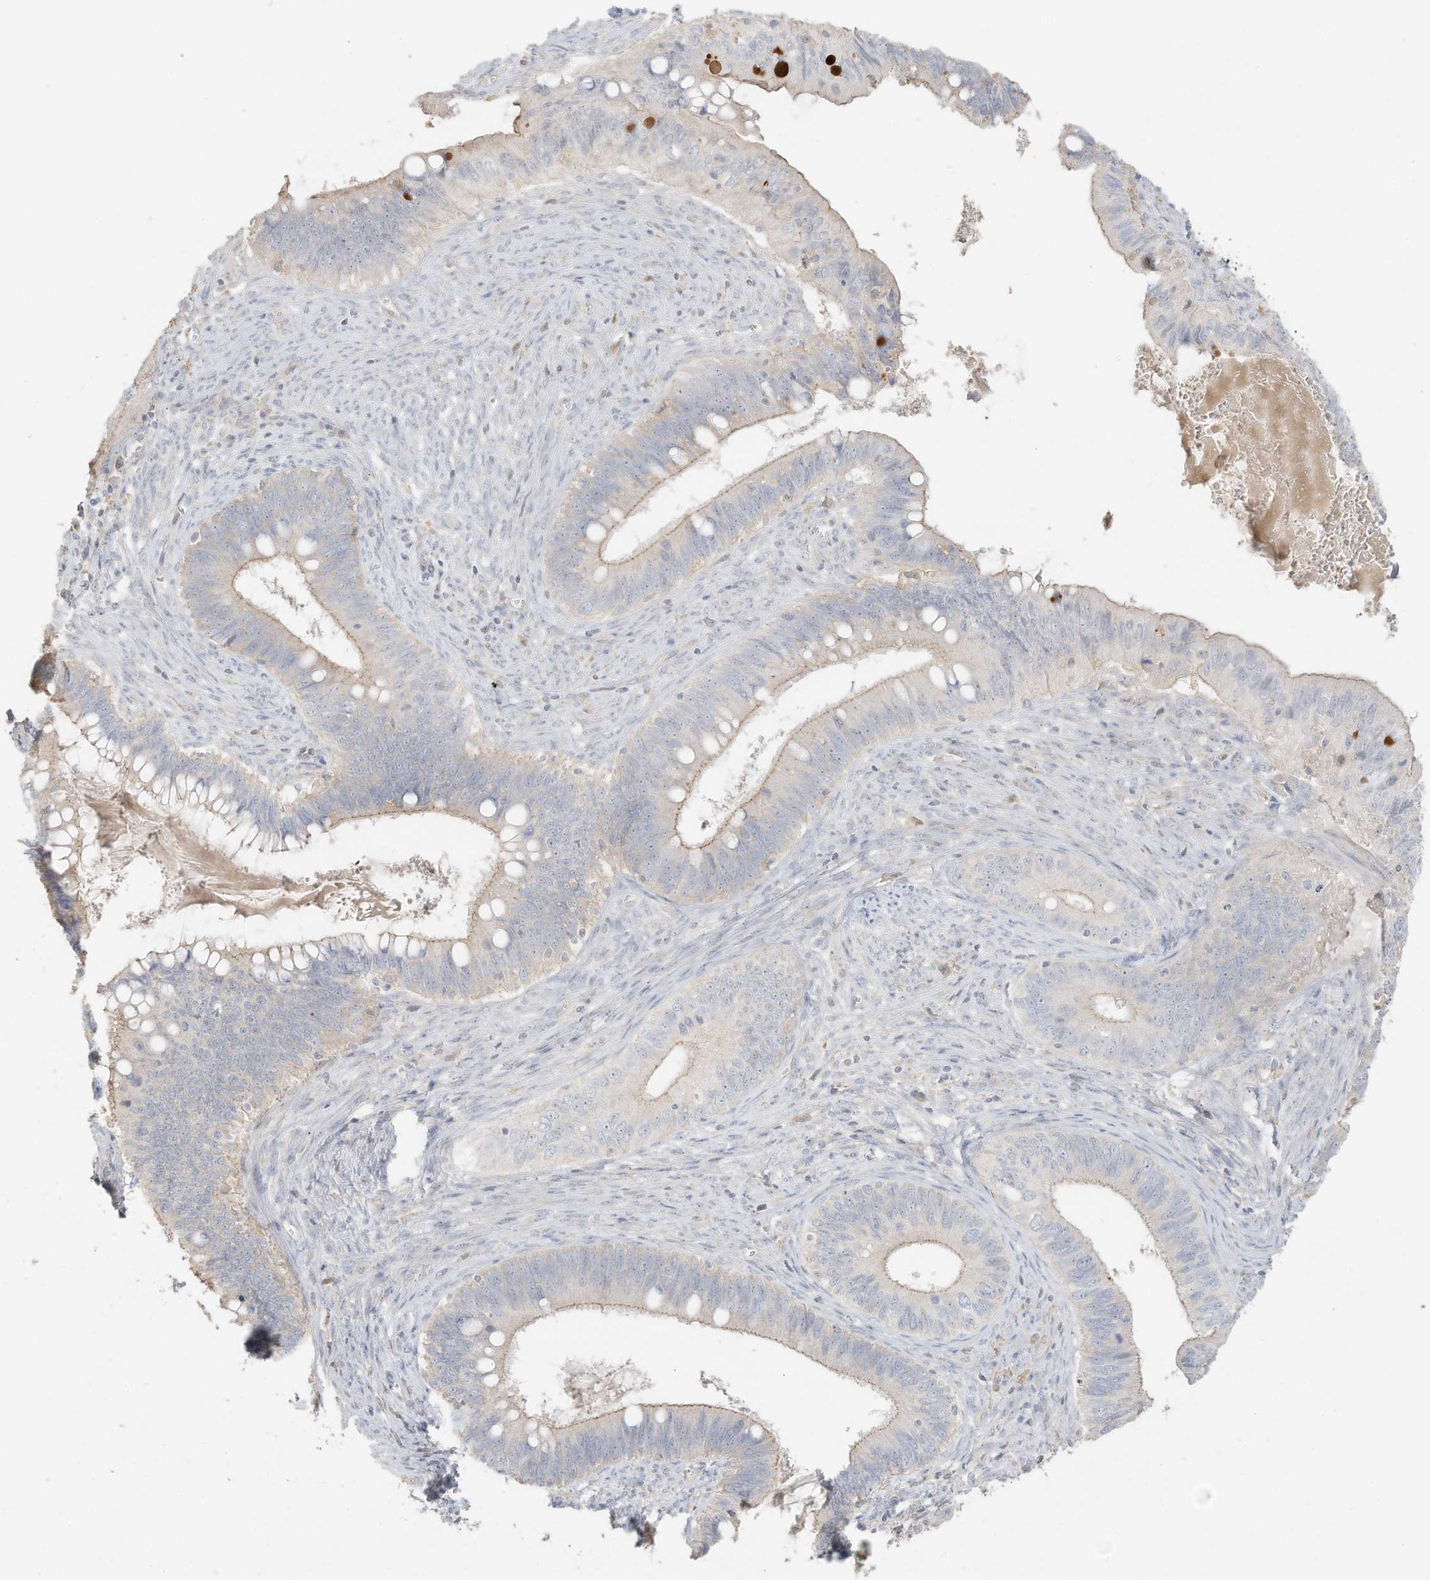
{"staining": {"intensity": "moderate", "quantity": "25%-75%", "location": "cytoplasmic/membranous"}, "tissue": "cervical cancer", "cell_type": "Tumor cells", "image_type": "cancer", "snomed": [{"axis": "morphology", "description": "Adenocarcinoma, NOS"}, {"axis": "topography", "description": "Cervix"}], "caption": "A photomicrograph of human cervical cancer (adenocarcinoma) stained for a protein displays moderate cytoplasmic/membranous brown staining in tumor cells. (DAB (3,3'-diaminobenzidine) IHC with brightfield microscopy, high magnification).", "gene": "ZBTB41", "patient": {"sex": "female", "age": 42}}